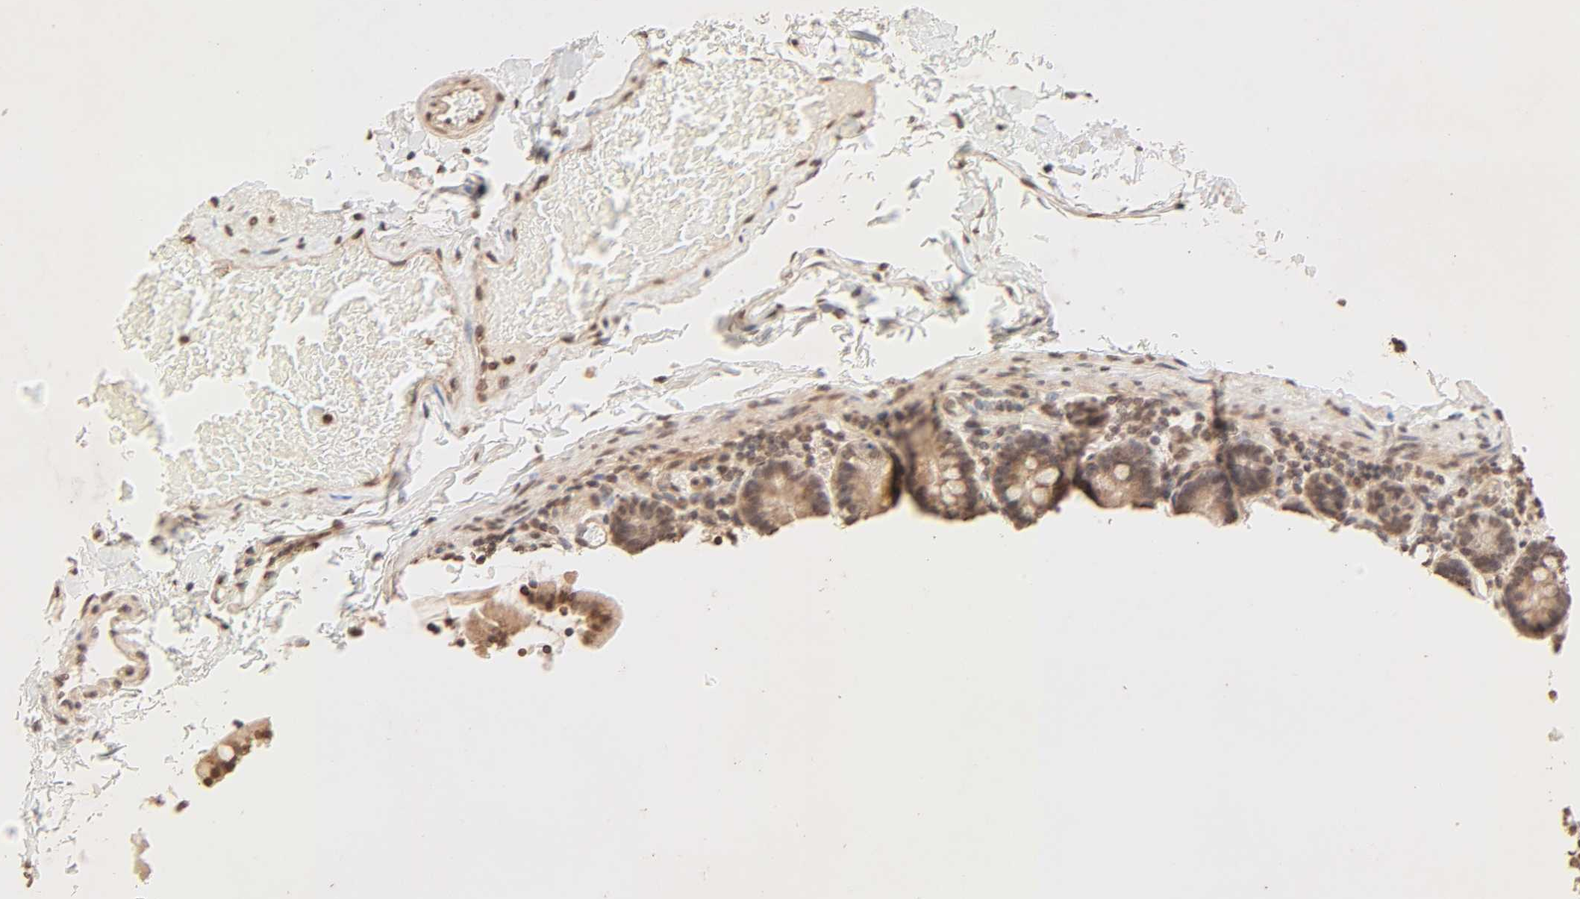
{"staining": {"intensity": "strong", "quantity": ">75%", "location": "cytoplasmic/membranous,nuclear"}, "tissue": "duodenum", "cell_type": "Glandular cells", "image_type": "normal", "snomed": [{"axis": "morphology", "description": "Normal tissue, NOS"}, {"axis": "topography", "description": "Duodenum"}], "caption": "Glandular cells show strong cytoplasmic/membranous,nuclear positivity in about >75% of cells in unremarkable duodenum. Immunohistochemistry (ihc) stains the protein in brown and the nuclei are stained blue.", "gene": "TBL1X", "patient": {"sex": "female", "age": 53}}